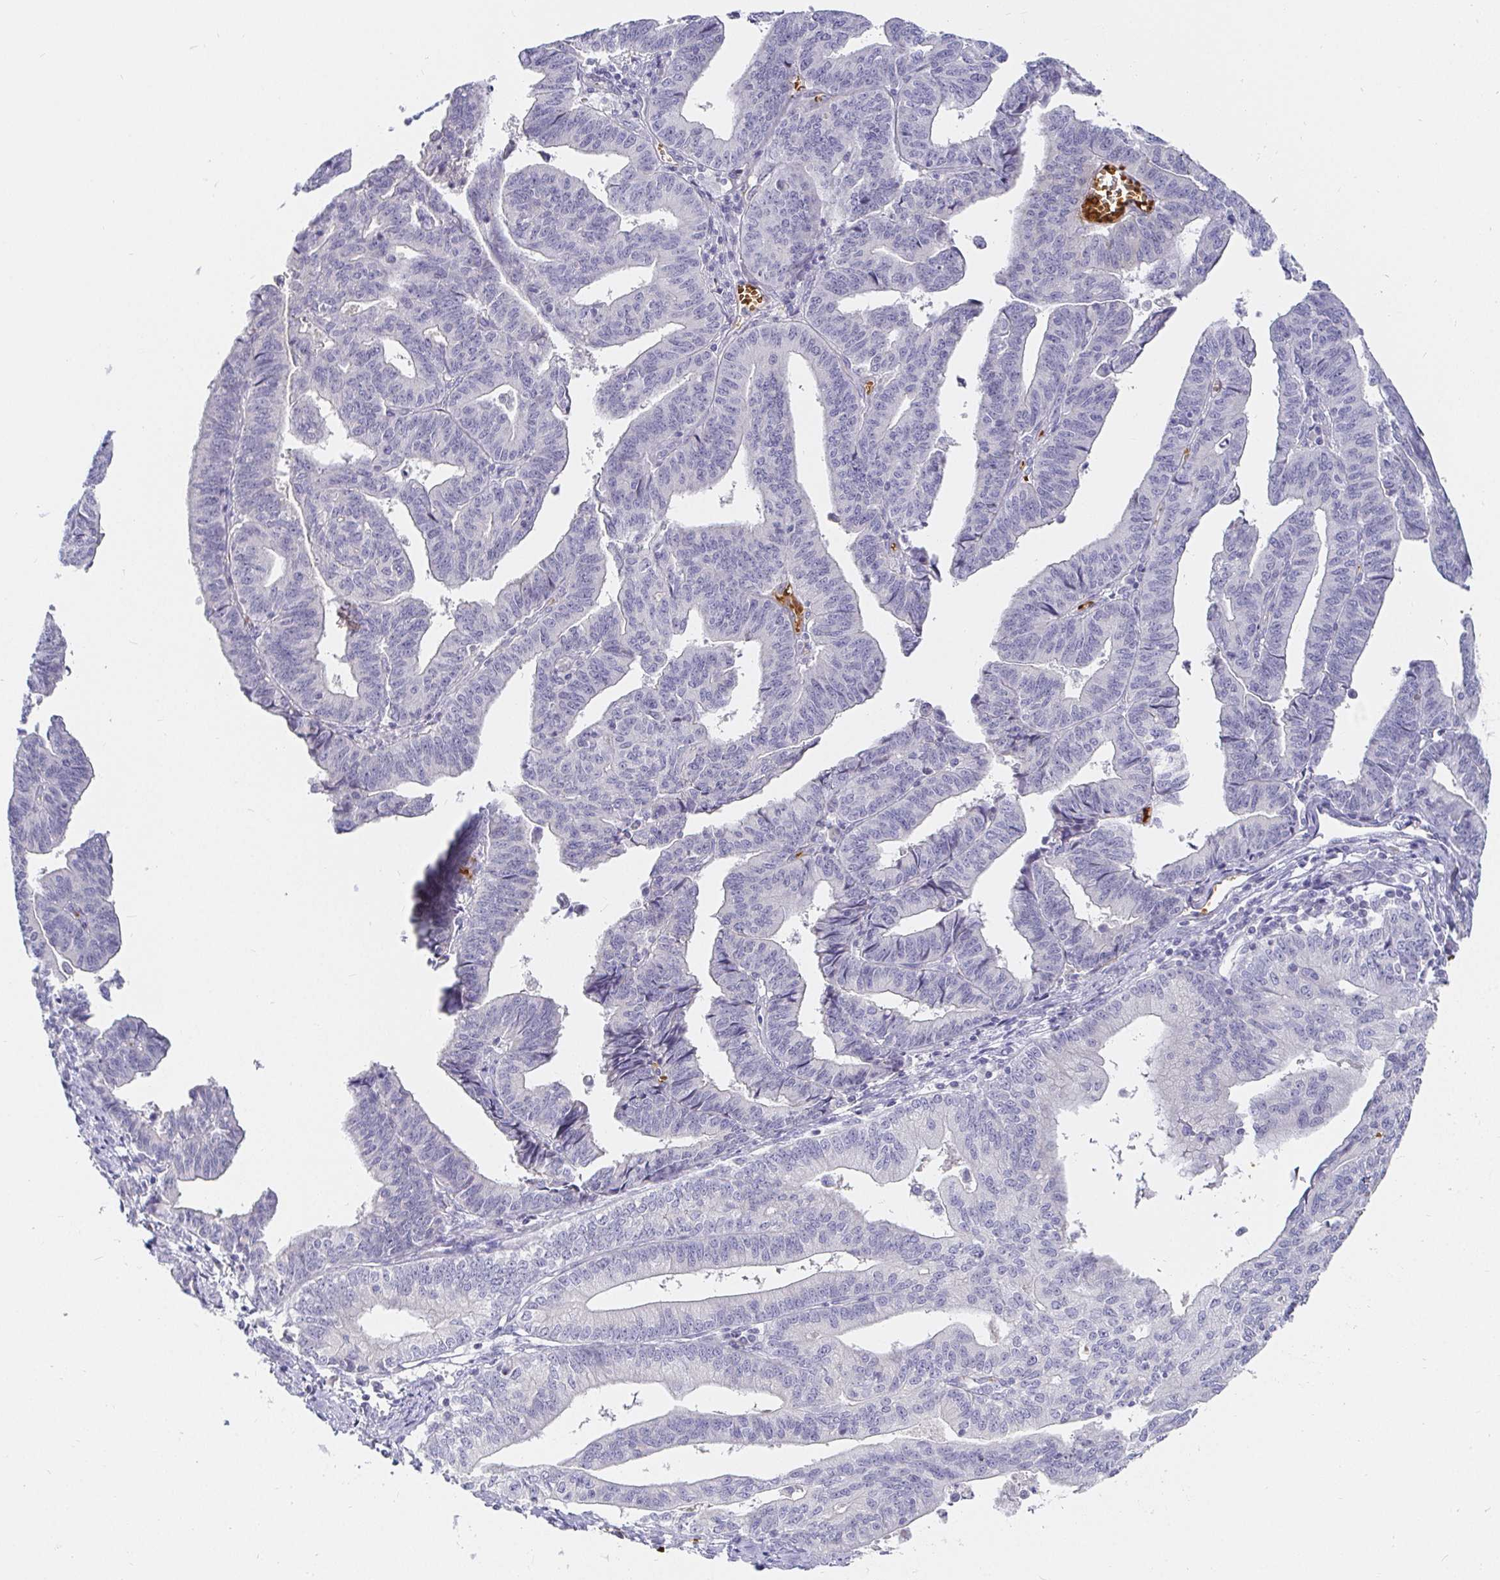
{"staining": {"intensity": "negative", "quantity": "none", "location": "none"}, "tissue": "endometrial cancer", "cell_type": "Tumor cells", "image_type": "cancer", "snomed": [{"axis": "morphology", "description": "Adenocarcinoma, NOS"}, {"axis": "topography", "description": "Endometrium"}], "caption": "This is an immunohistochemistry (IHC) photomicrograph of endometrial adenocarcinoma. There is no positivity in tumor cells.", "gene": "FGF21", "patient": {"sex": "female", "age": 65}}